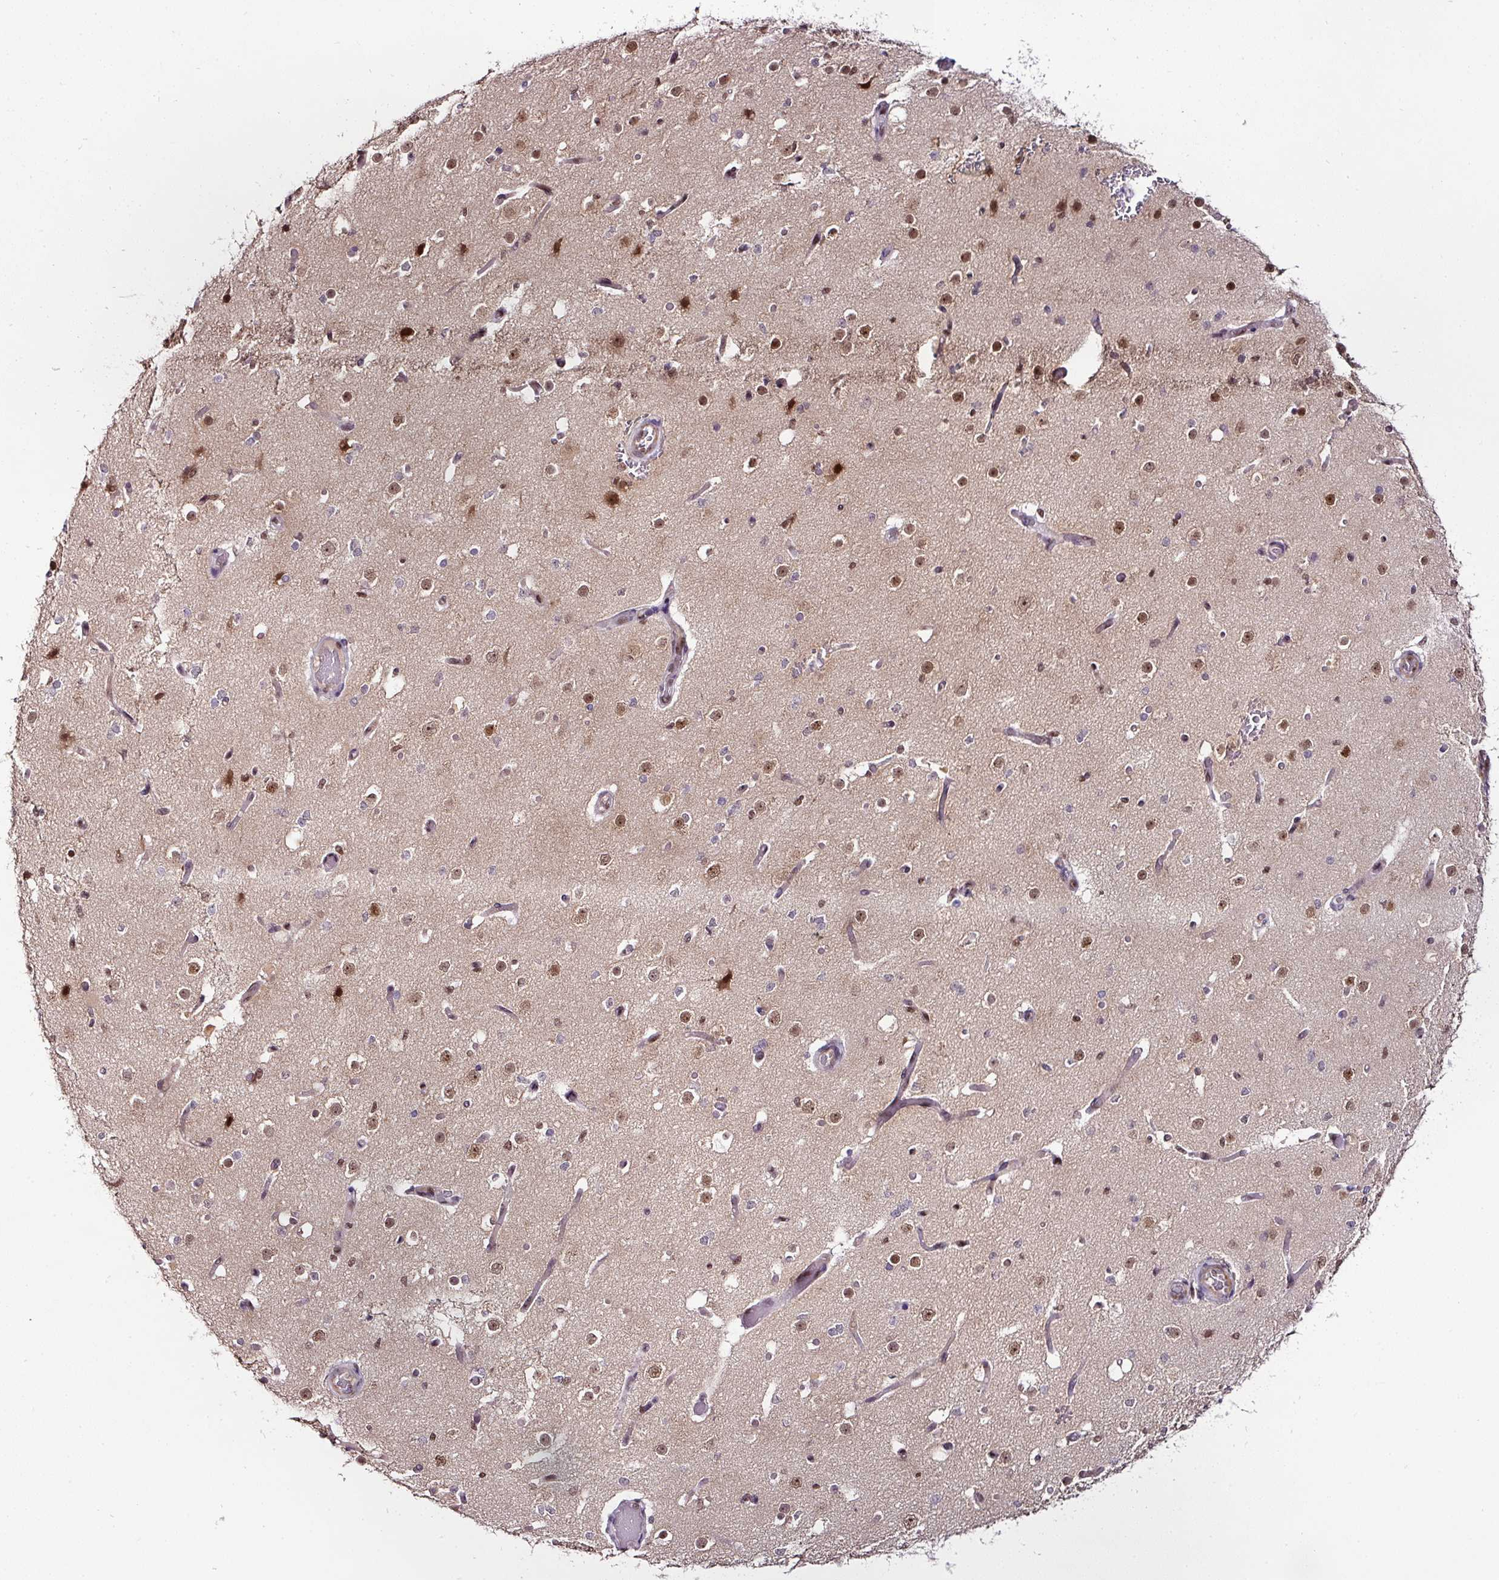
{"staining": {"intensity": "moderate", "quantity": ">75%", "location": "nuclear"}, "tissue": "cerebral cortex", "cell_type": "Endothelial cells", "image_type": "normal", "snomed": [{"axis": "morphology", "description": "Normal tissue, NOS"}, {"axis": "morphology", "description": "Inflammation, NOS"}, {"axis": "topography", "description": "Cerebral cortex"}], "caption": "Protein staining demonstrates moderate nuclear positivity in approximately >75% of endothelial cells in normal cerebral cortex.", "gene": "KLF16", "patient": {"sex": "male", "age": 6}}